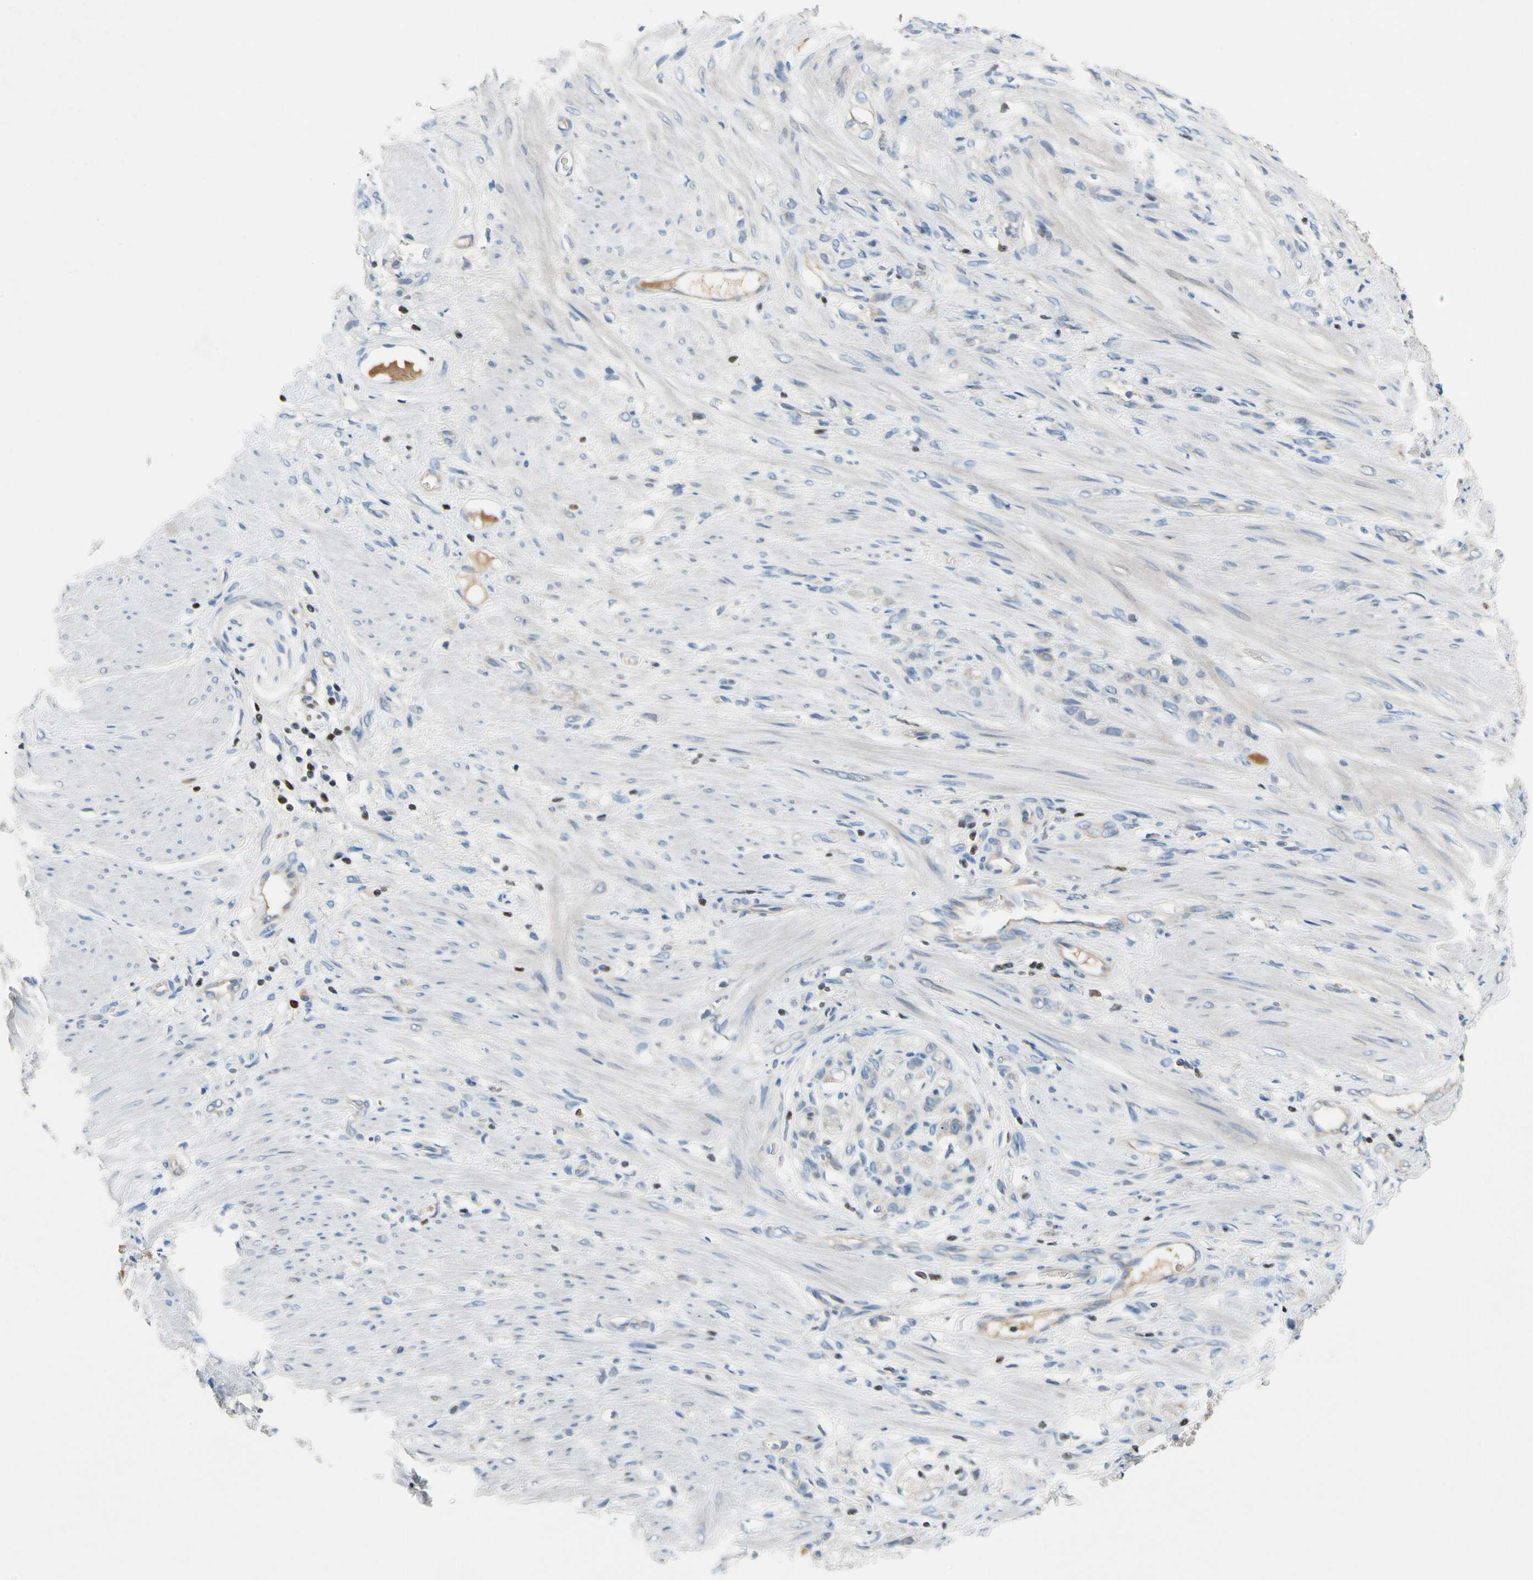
{"staining": {"intensity": "negative", "quantity": "none", "location": "none"}, "tissue": "stomach cancer", "cell_type": "Tumor cells", "image_type": "cancer", "snomed": [{"axis": "morphology", "description": "Adenocarcinoma, NOS"}, {"axis": "topography", "description": "Stomach"}], "caption": "Stomach cancer was stained to show a protein in brown. There is no significant expression in tumor cells.", "gene": "SP140", "patient": {"sex": "male", "age": 82}}